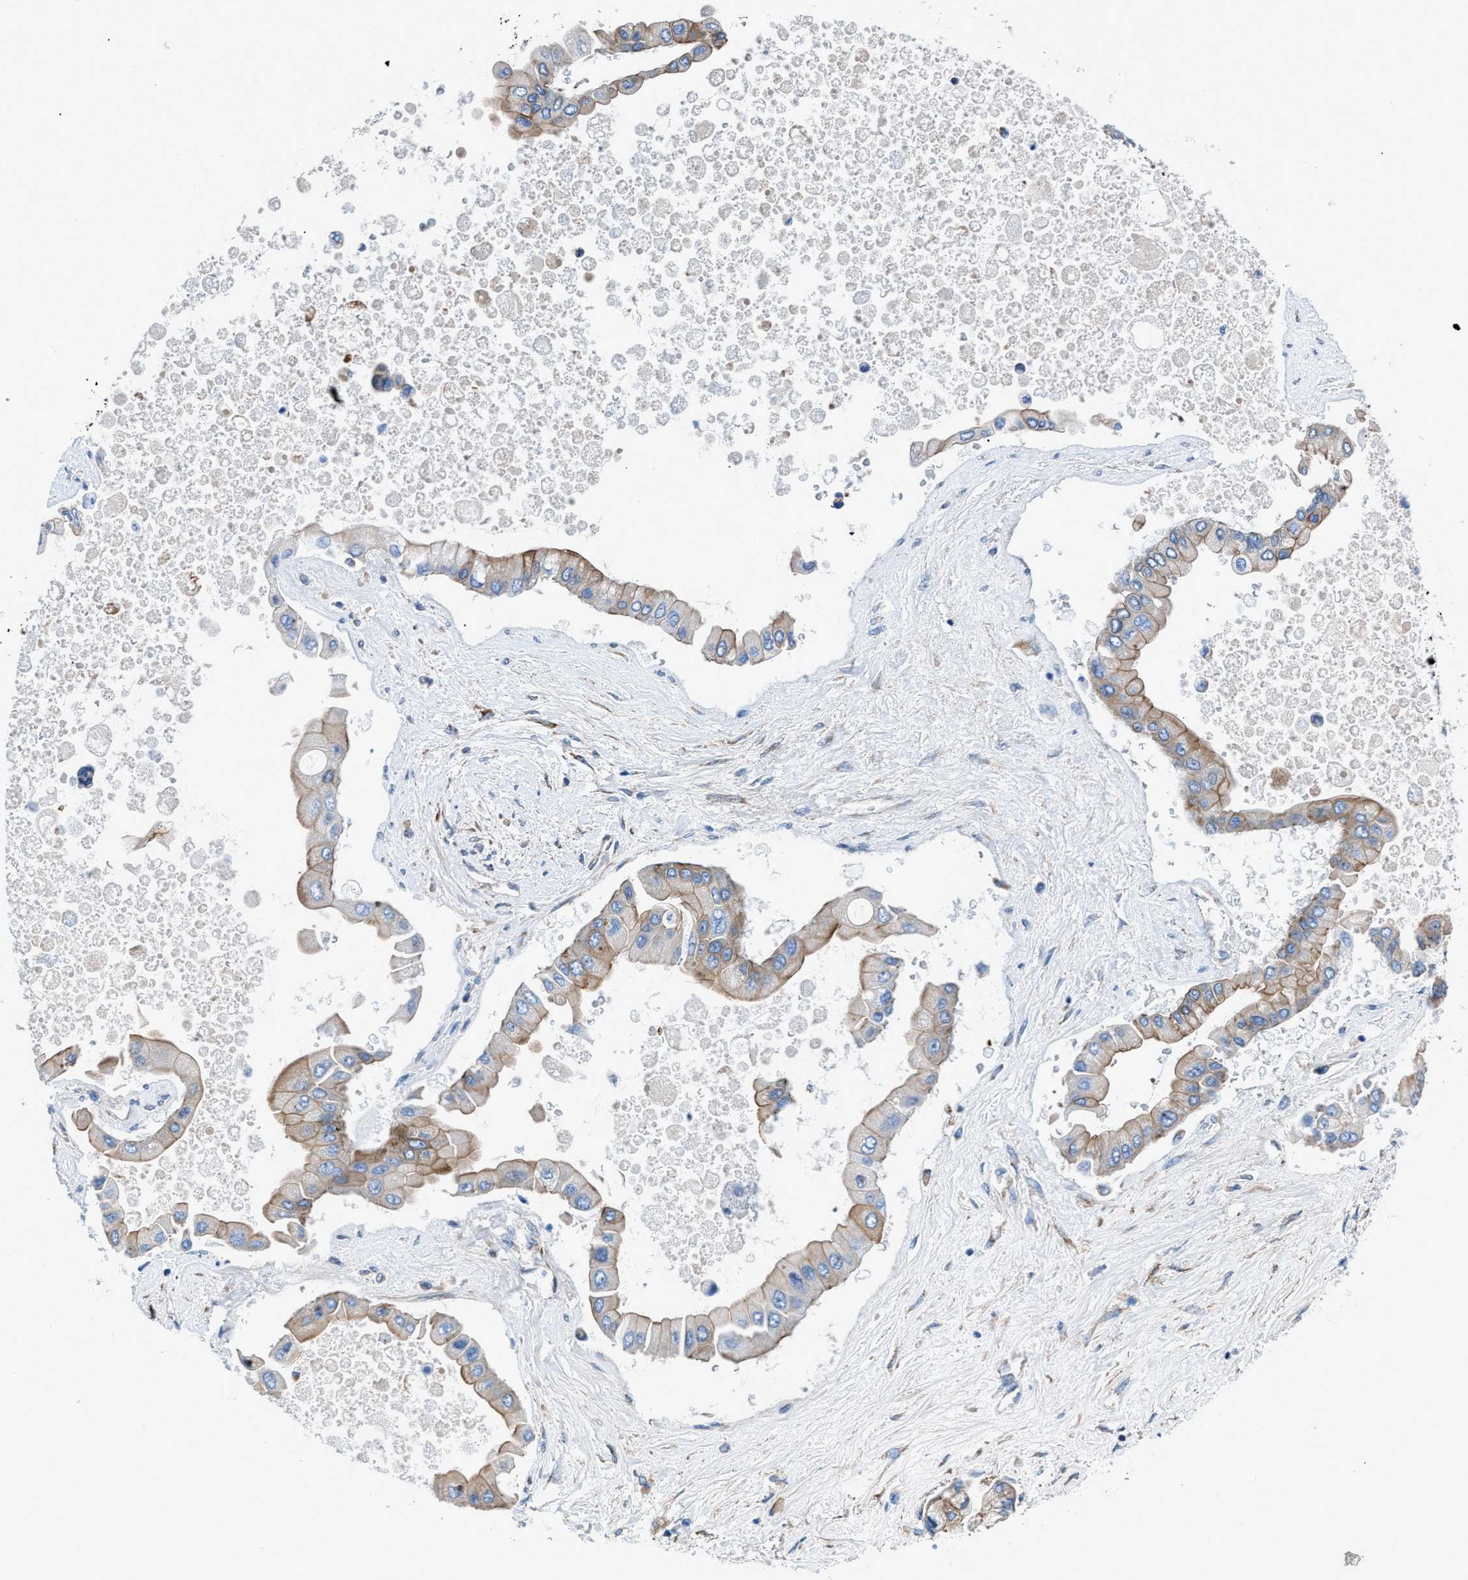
{"staining": {"intensity": "weak", "quantity": "25%-75%", "location": "cytoplasmic/membranous"}, "tissue": "liver cancer", "cell_type": "Tumor cells", "image_type": "cancer", "snomed": [{"axis": "morphology", "description": "Cholangiocarcinoma"}, {"axis": "topography", "description": "Liver"}], "caption": "A micrograph showing weak cytoplasmic/membranous expression in approximately 25%-75% of tumor cells in liver cancer (cholangiocarcinoma), as visualized by brown immunohistochemical staining.", "gene": "DMAC1", "patient": {"sex": "male", "age": 50}}